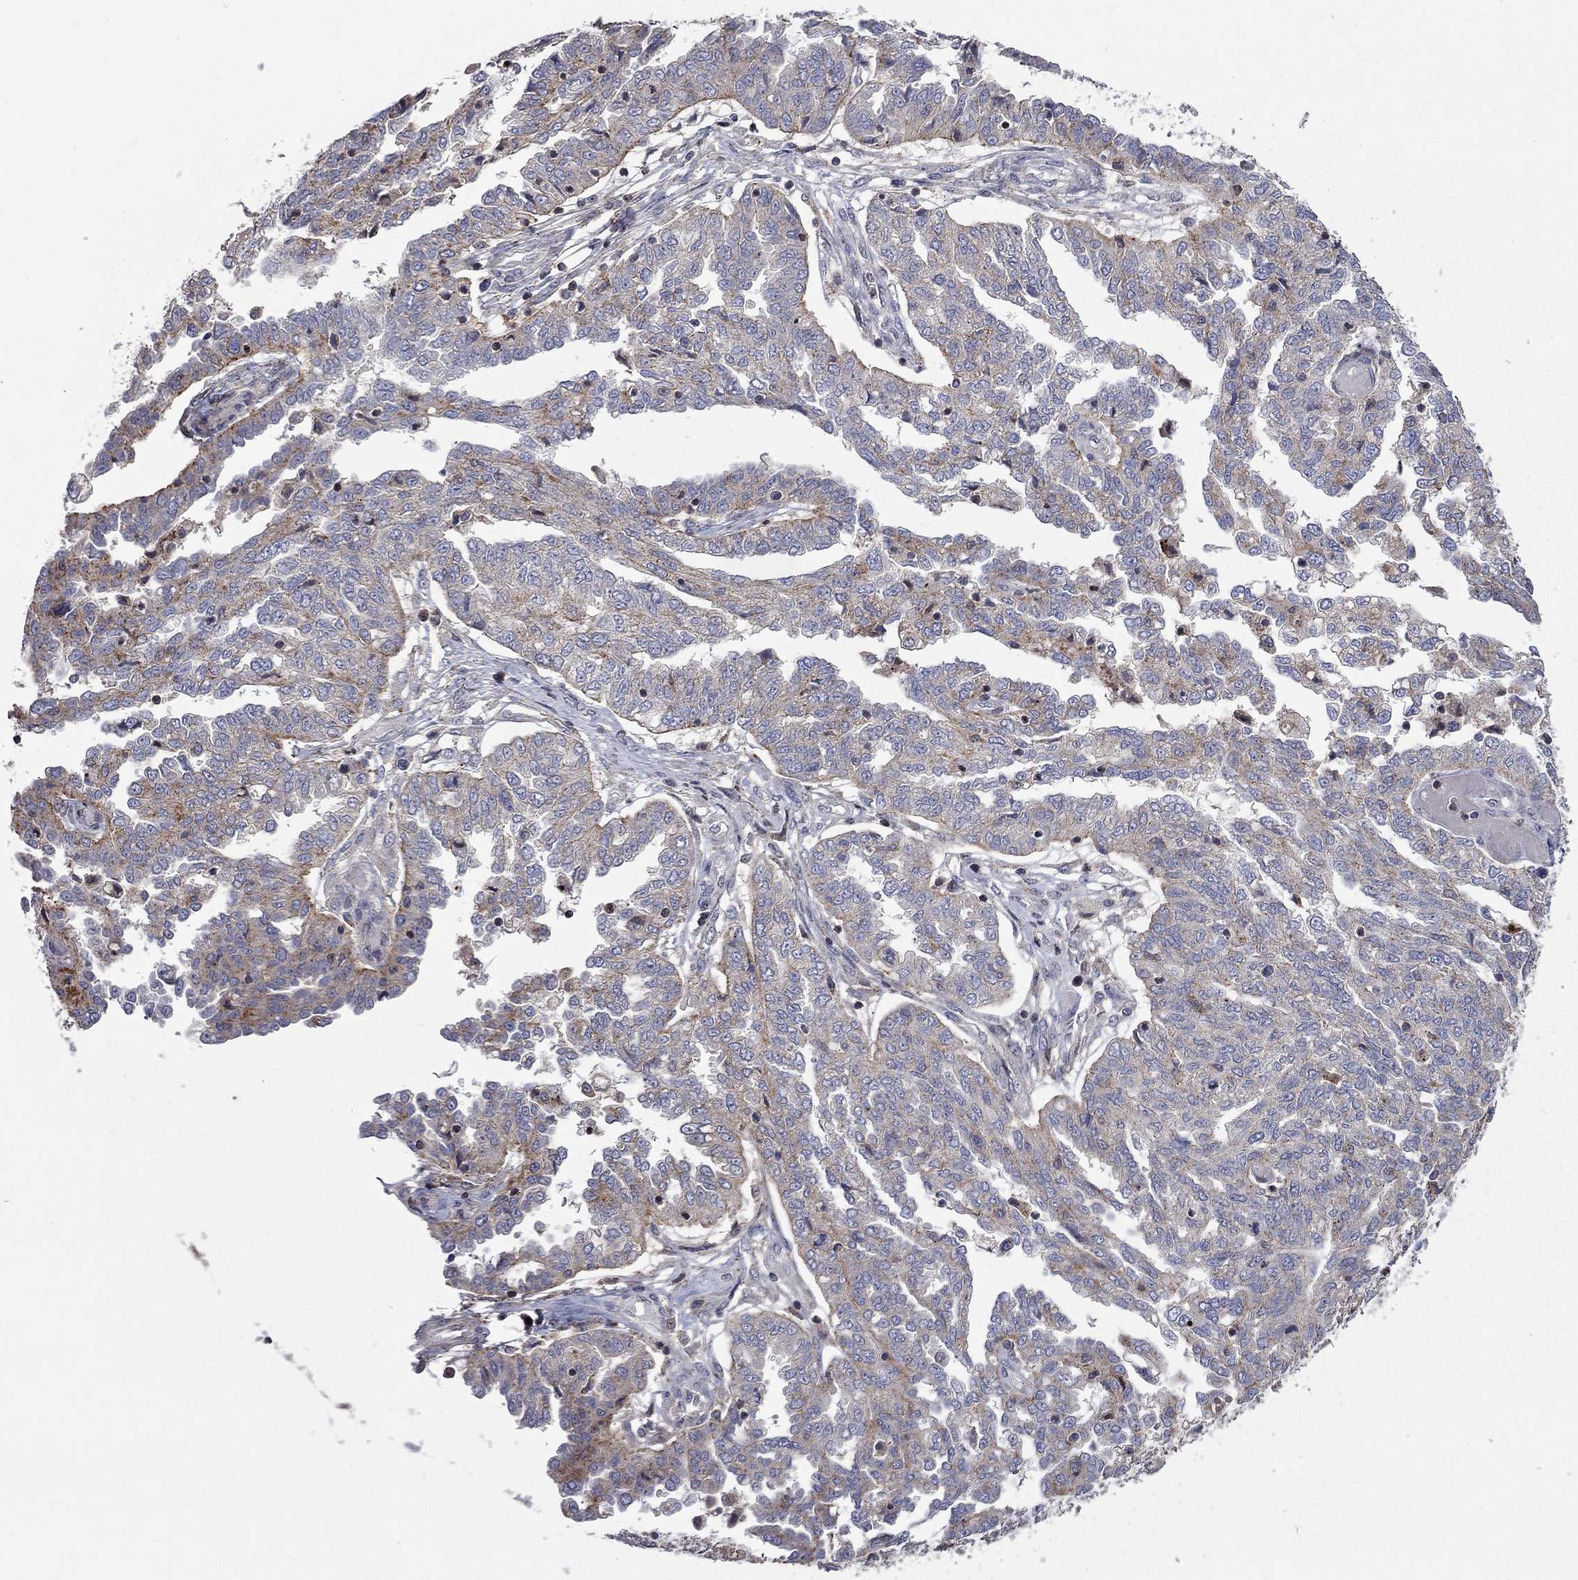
{"staining": {"intensity": "moderate", "quantity": "<25%", "location": "cytoplasmic/membranous"}, "tissue": "ovarian cancer", "cell_type": "Tumor cells", "image_type": "cancer", "snomed": [{"axis": "morphology", "description": "Cystadenocarcinoma, serous, NOS"}, {"axis": "topography", "description": "Ovary"}], "caption": "Ovarian cancer (serous cystadenocarcinoma) stained with DAB immunohistochemistry (IHC) shows low levels of moderate cytoplasmic/membranous positivity in approximately <25% of tumor cells. The protein of interest is shown in brown color, while the nuclei are stained blue.", "gene": "ERN2", "patient": {"sex": "female", "age": 67}}